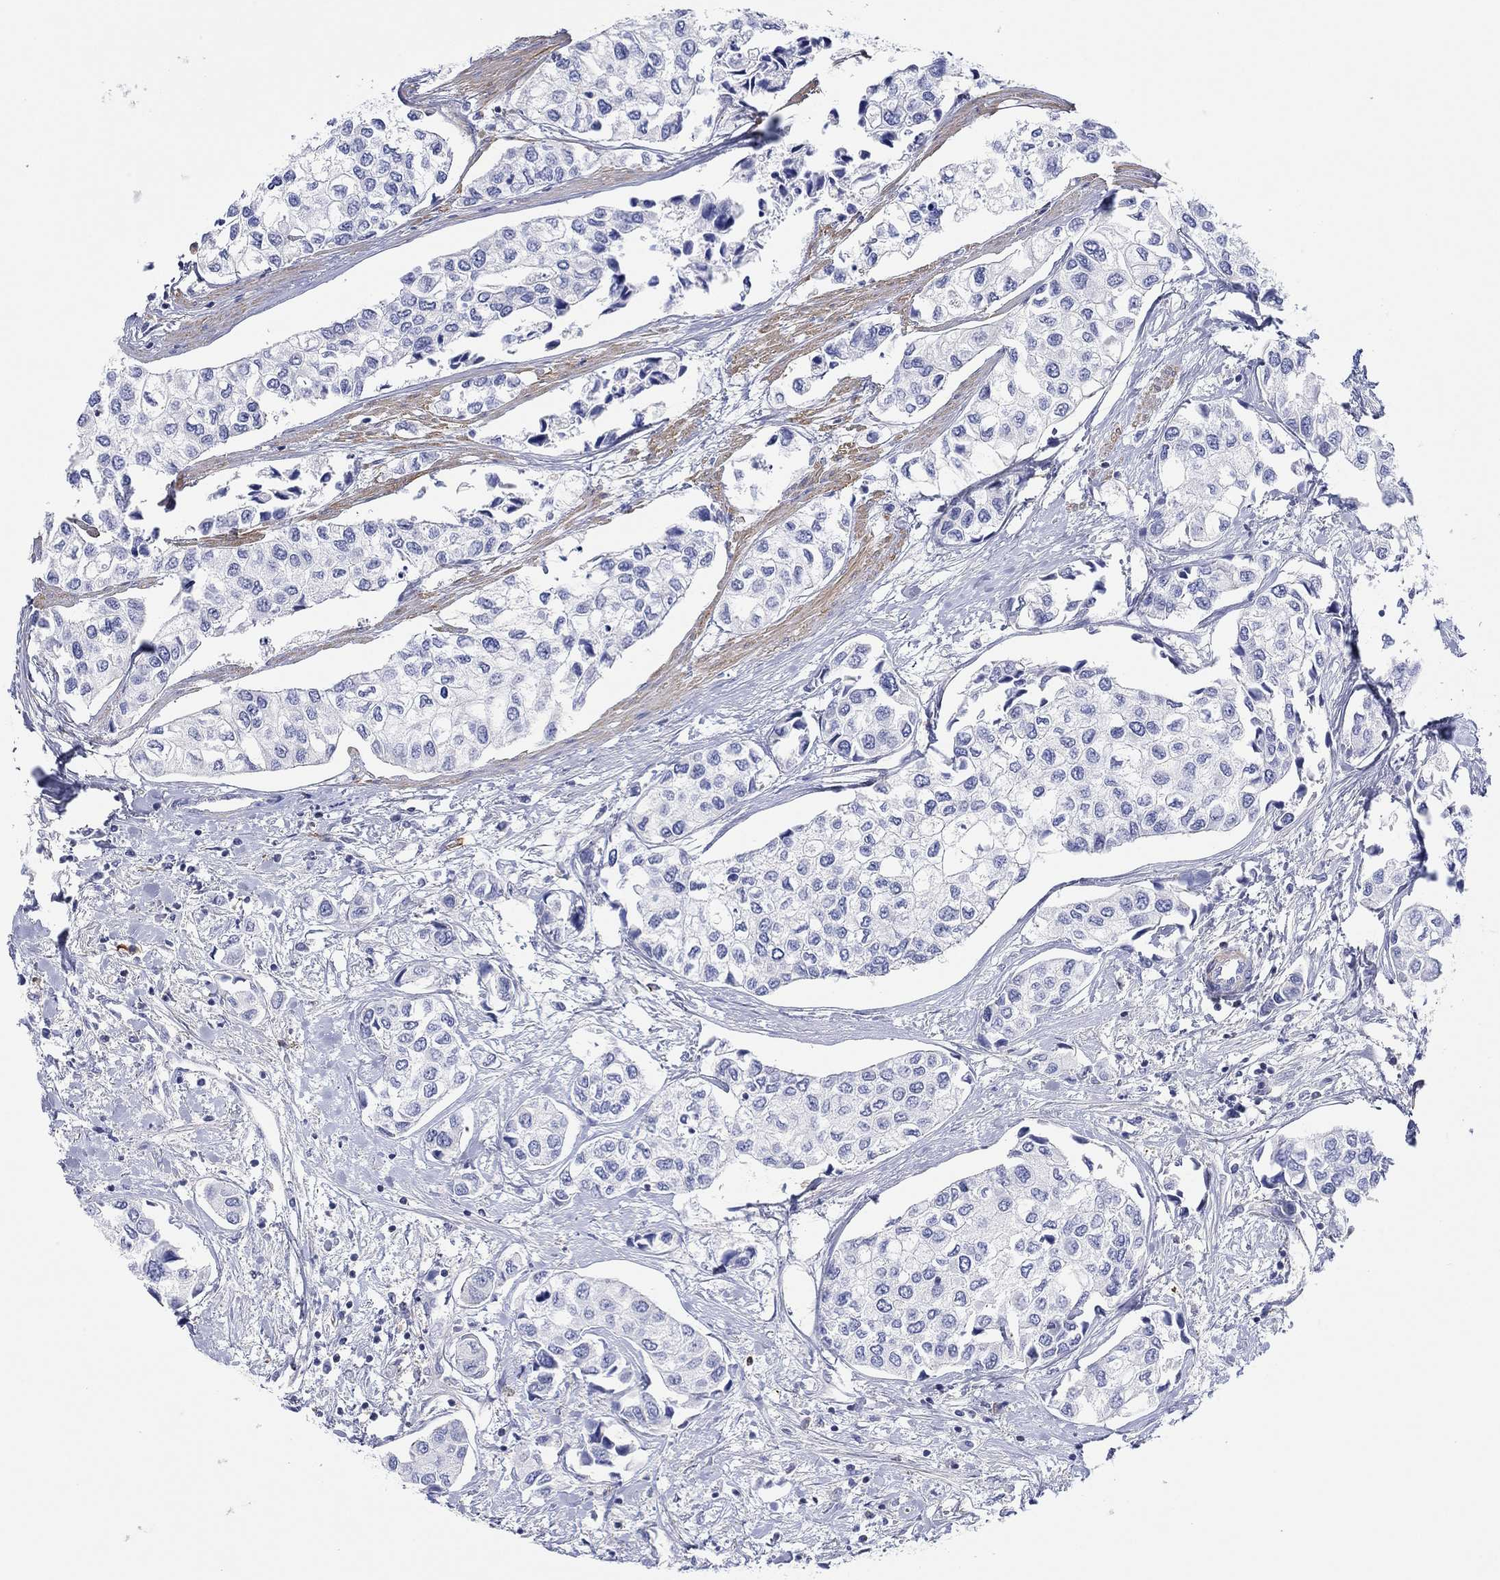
{"staining": {"intensity": "negative", "quantity": "none", "location": "none"}, "tissue": "urothelial cancer", "cell_type": "Tumor cells", "image_type": "cancer", "snomed": [{"axis": "morphology", "description": "Urothelial carcinoma, High grade"}, {"axis": "topography", "description": "Urinary bladder"}], "caption": "High magnification brightfield microscopy of urothelial cancer stained with DAB (brown) and counterstained with hematoxylin (blue): tumor cells show no significant positivity.", "gene": "PPIL6", "patient": {"sex": "male", "age": 73}}